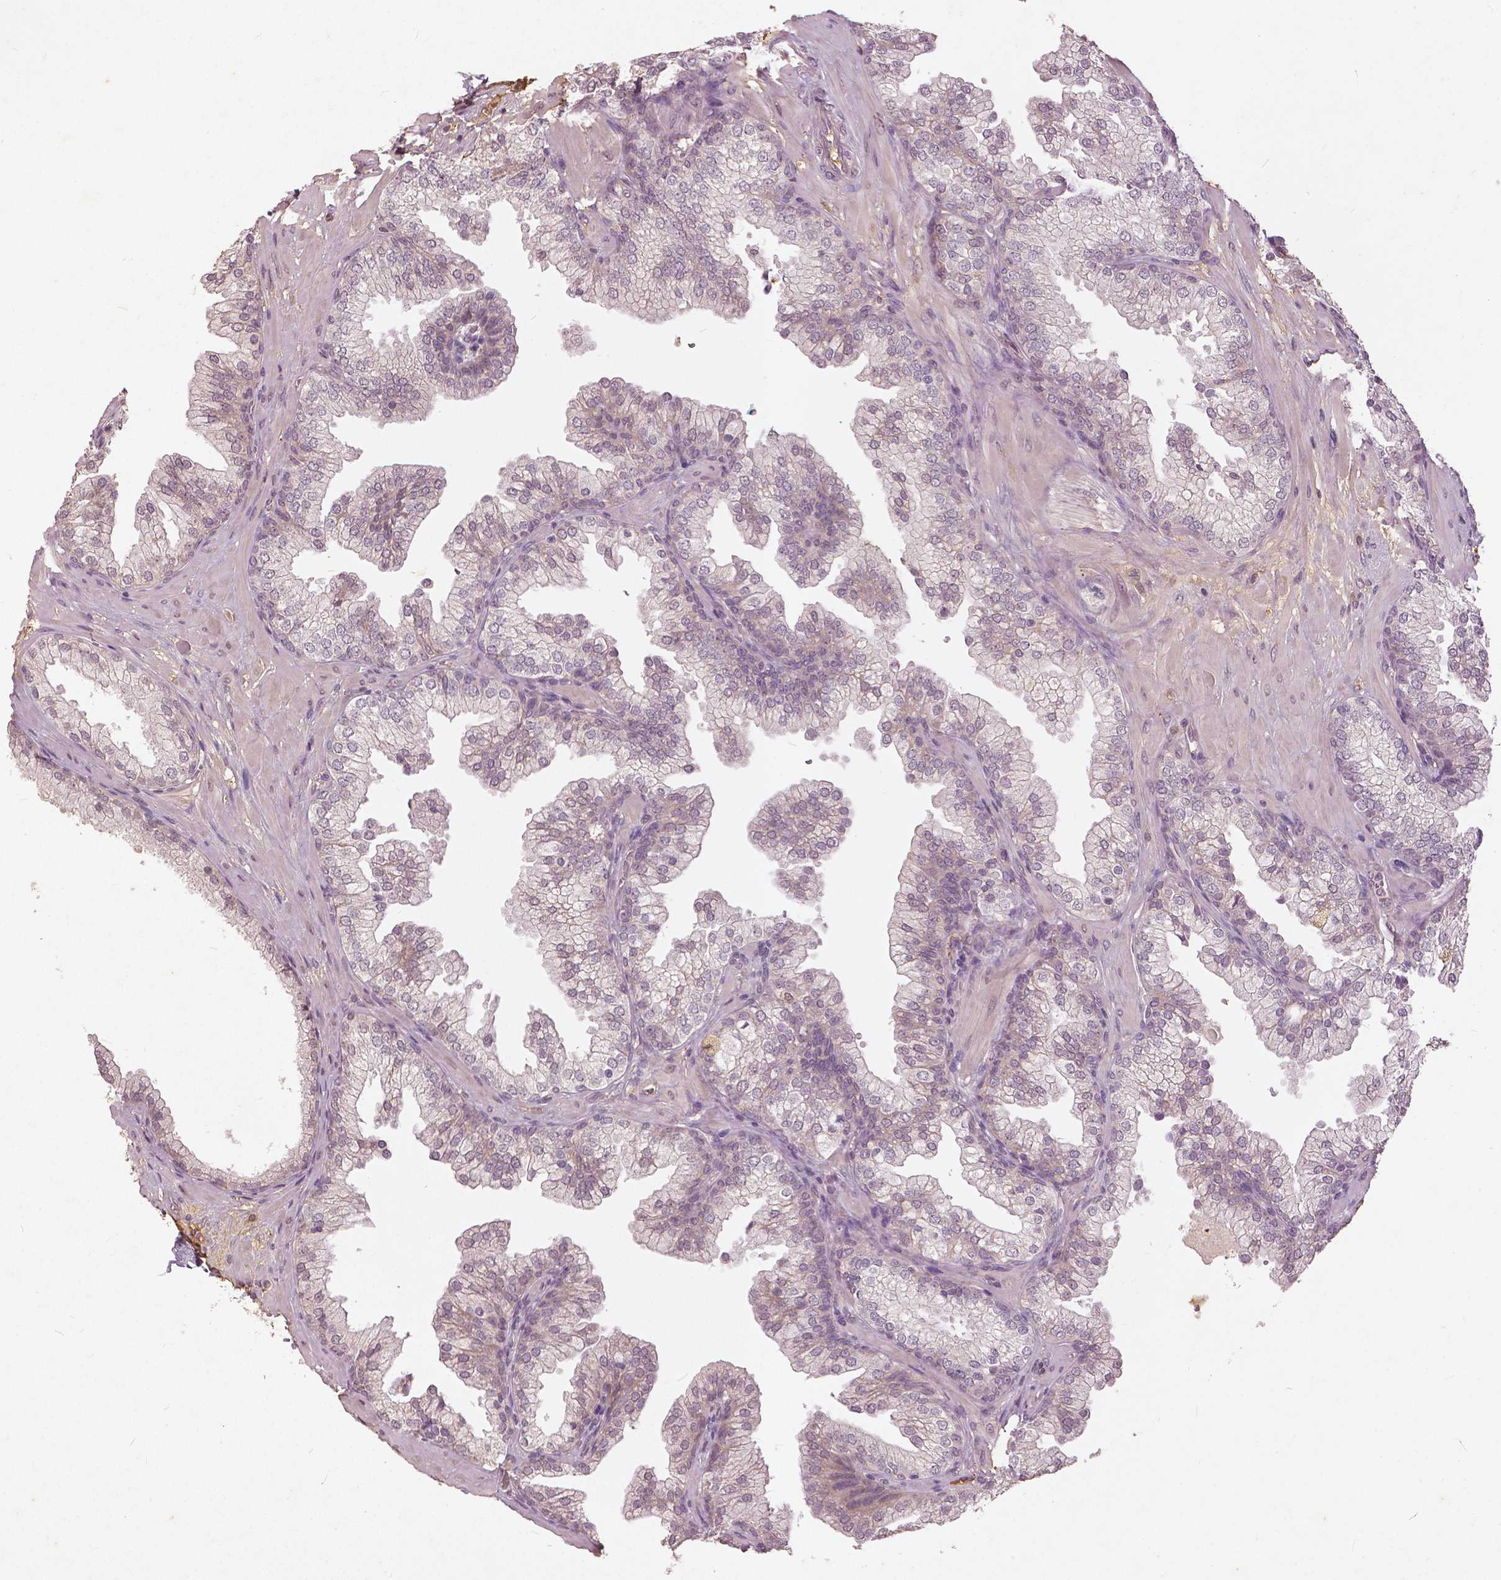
{"staining": {"intensity": "weak", "quantity": "<25%", "location": "cytoplasmic/membranous,nuclear"}, "tissue": "prostate", "cell_type": "Glandular cells", "image_type": "normal", "snomed": [{"axis": "morphology", "description": "Normal tissue, NOS"}, {"axis": "topography", "description": "Prostate"}, {"axis": "topography", "description": "Peripheral nerve tissue"}], "caption": "Glandular cells are negative for protein expression in benign human prostate. Nuclei are stained in blue.", "gene": "ANGPTL4", "patient": {"sex": "male", "age": 61}}